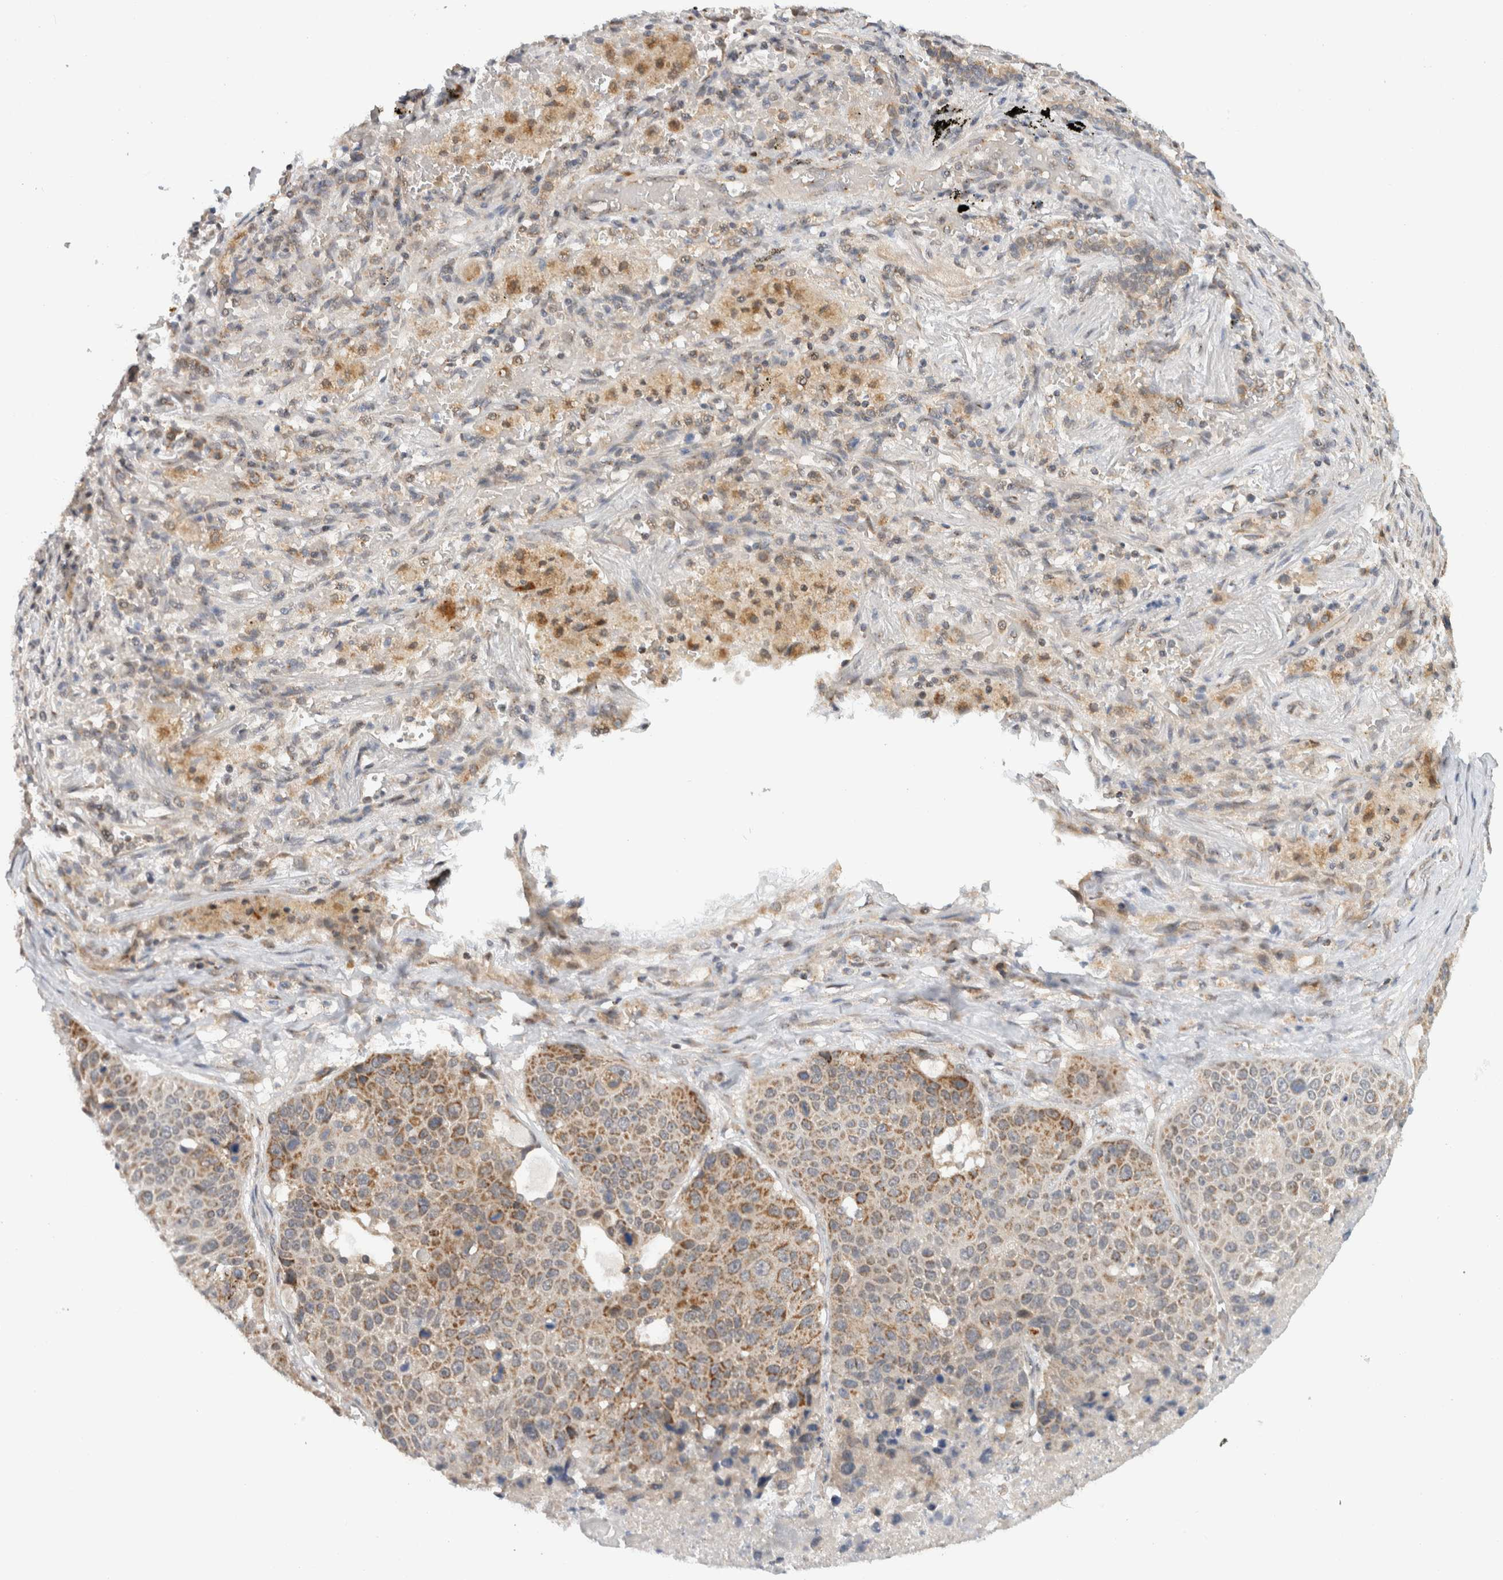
{"staining": {"intensity": "moderate", "quantity": ">75%", "location": "cytoplasmic/membranous"}, "tissue": "lung cancer", "cell_type": "Tumor cells", "image_type": "cancer", "snomed": [{"axis": "morphology", "description": "Squamous cell carcinoma, NOS"}, {"axis": "topography", "description": "Lung"}], "caption": "Tumor cells demonstrate medium levels of moderate cytoplasmic/membranous positivity in approximately >75% of cells in human squamous cell carcinoma (lung). (IHC, brightfield microscopy, high magnification).", "gene": "CMC2", "patient": {"sex": "male", "age": 61}}